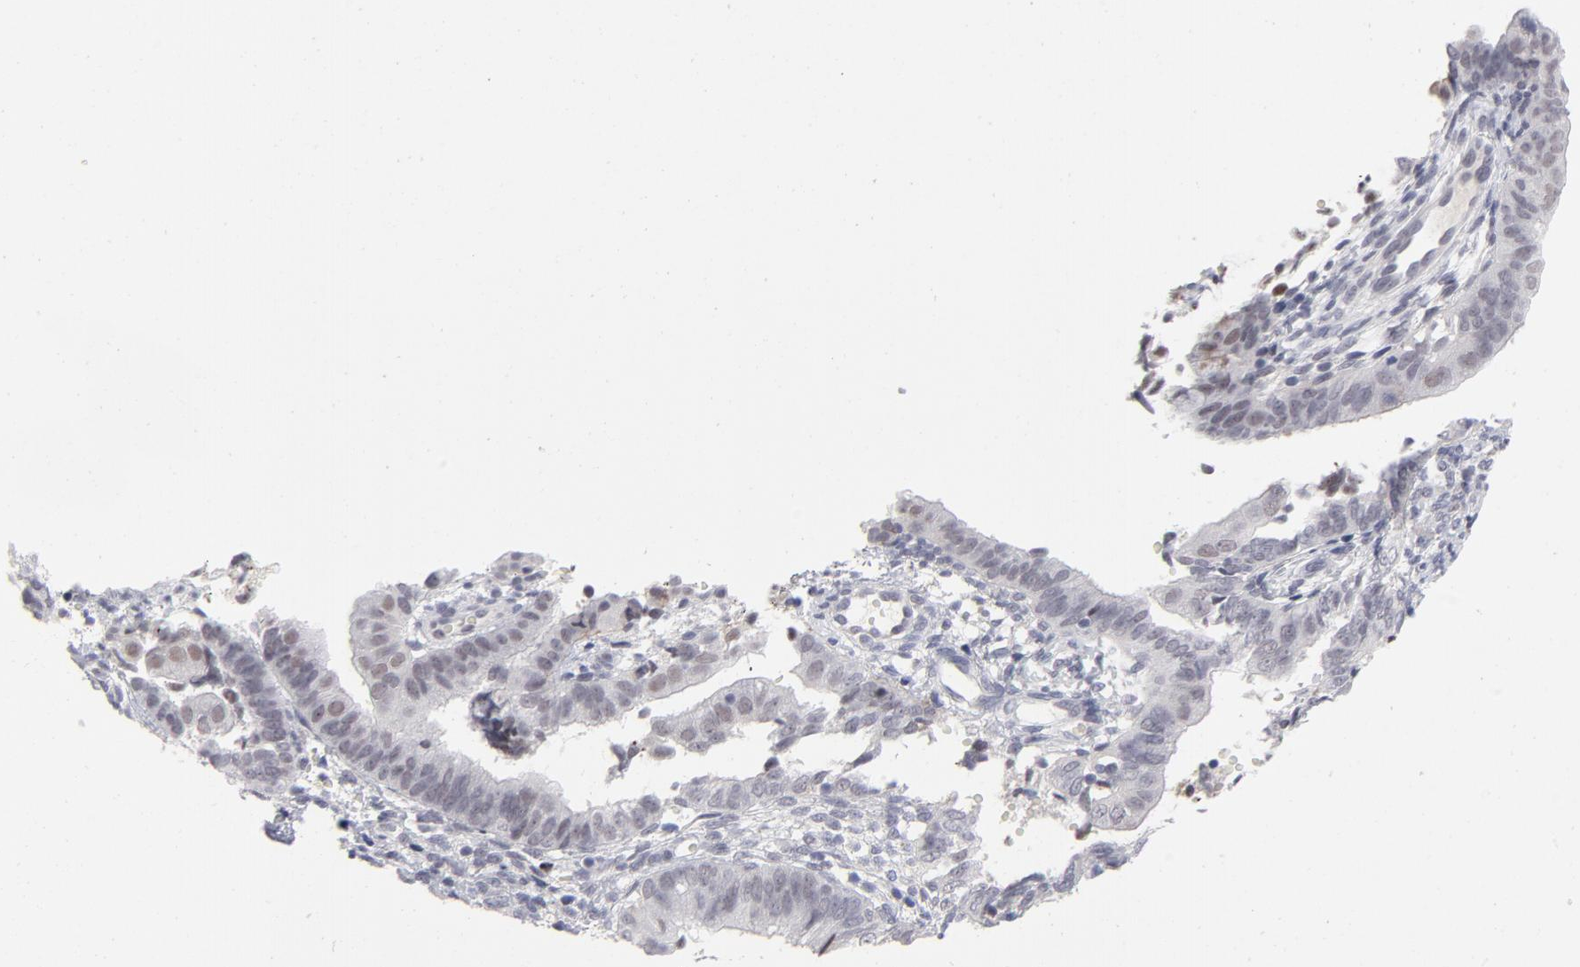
{"staining": {"intensity": "negative", "quantity": "none", "location": "none"}, "tissue": "endometrial cancer", "cell_type": "Tumor cells", "image_type": "cancer", "snomed": [{"axis": "morphology", "description": "Adenocarcinoma, NOS"}, {"axis": "topography", "description": "Endometrium"}], "caption": "This is a image of IHC staining of endometrial cancer, which shows no expression in tumor cells. Nuclei are stained in blue.", "gene": "CCR2", "patient": {"sex": "female", "age": 63}}